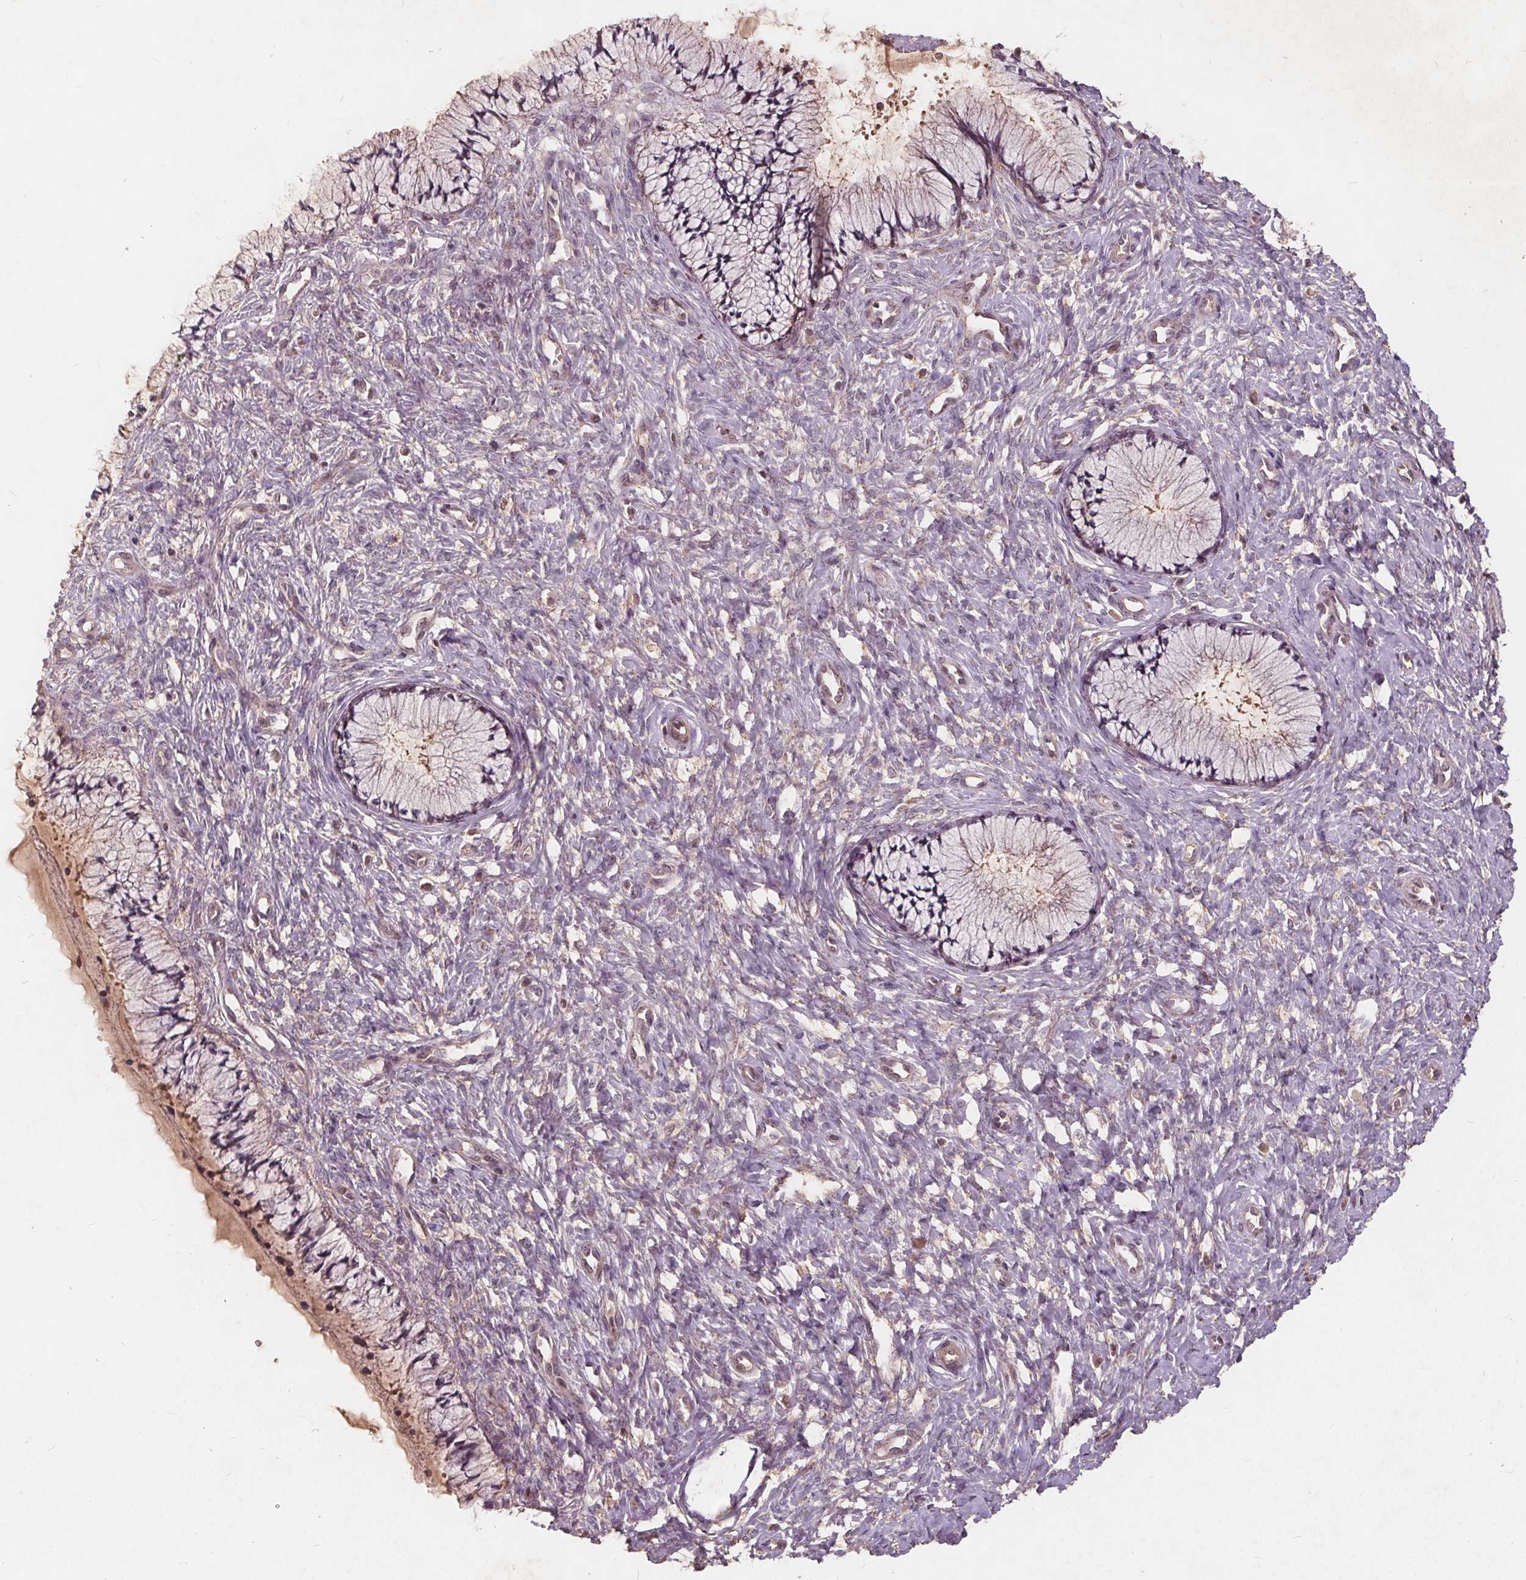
{"staining": {"intensity": "negative", "quantity": "none", "location": "none"}, "tissue": "cervix", "cell_type": "Glandular cells", "image_type": "normal", "snomed": [{"axis": "morphology", "description": "Normal tissue, NOS"}, {"axis": "topography", "description": "Cervix"}], "caption": "The IHC histopathology image has no significant staining in glandular cells of cervix.", "gene": "CSNK1G2", "patient": {"sex": "female", "age": 37}}